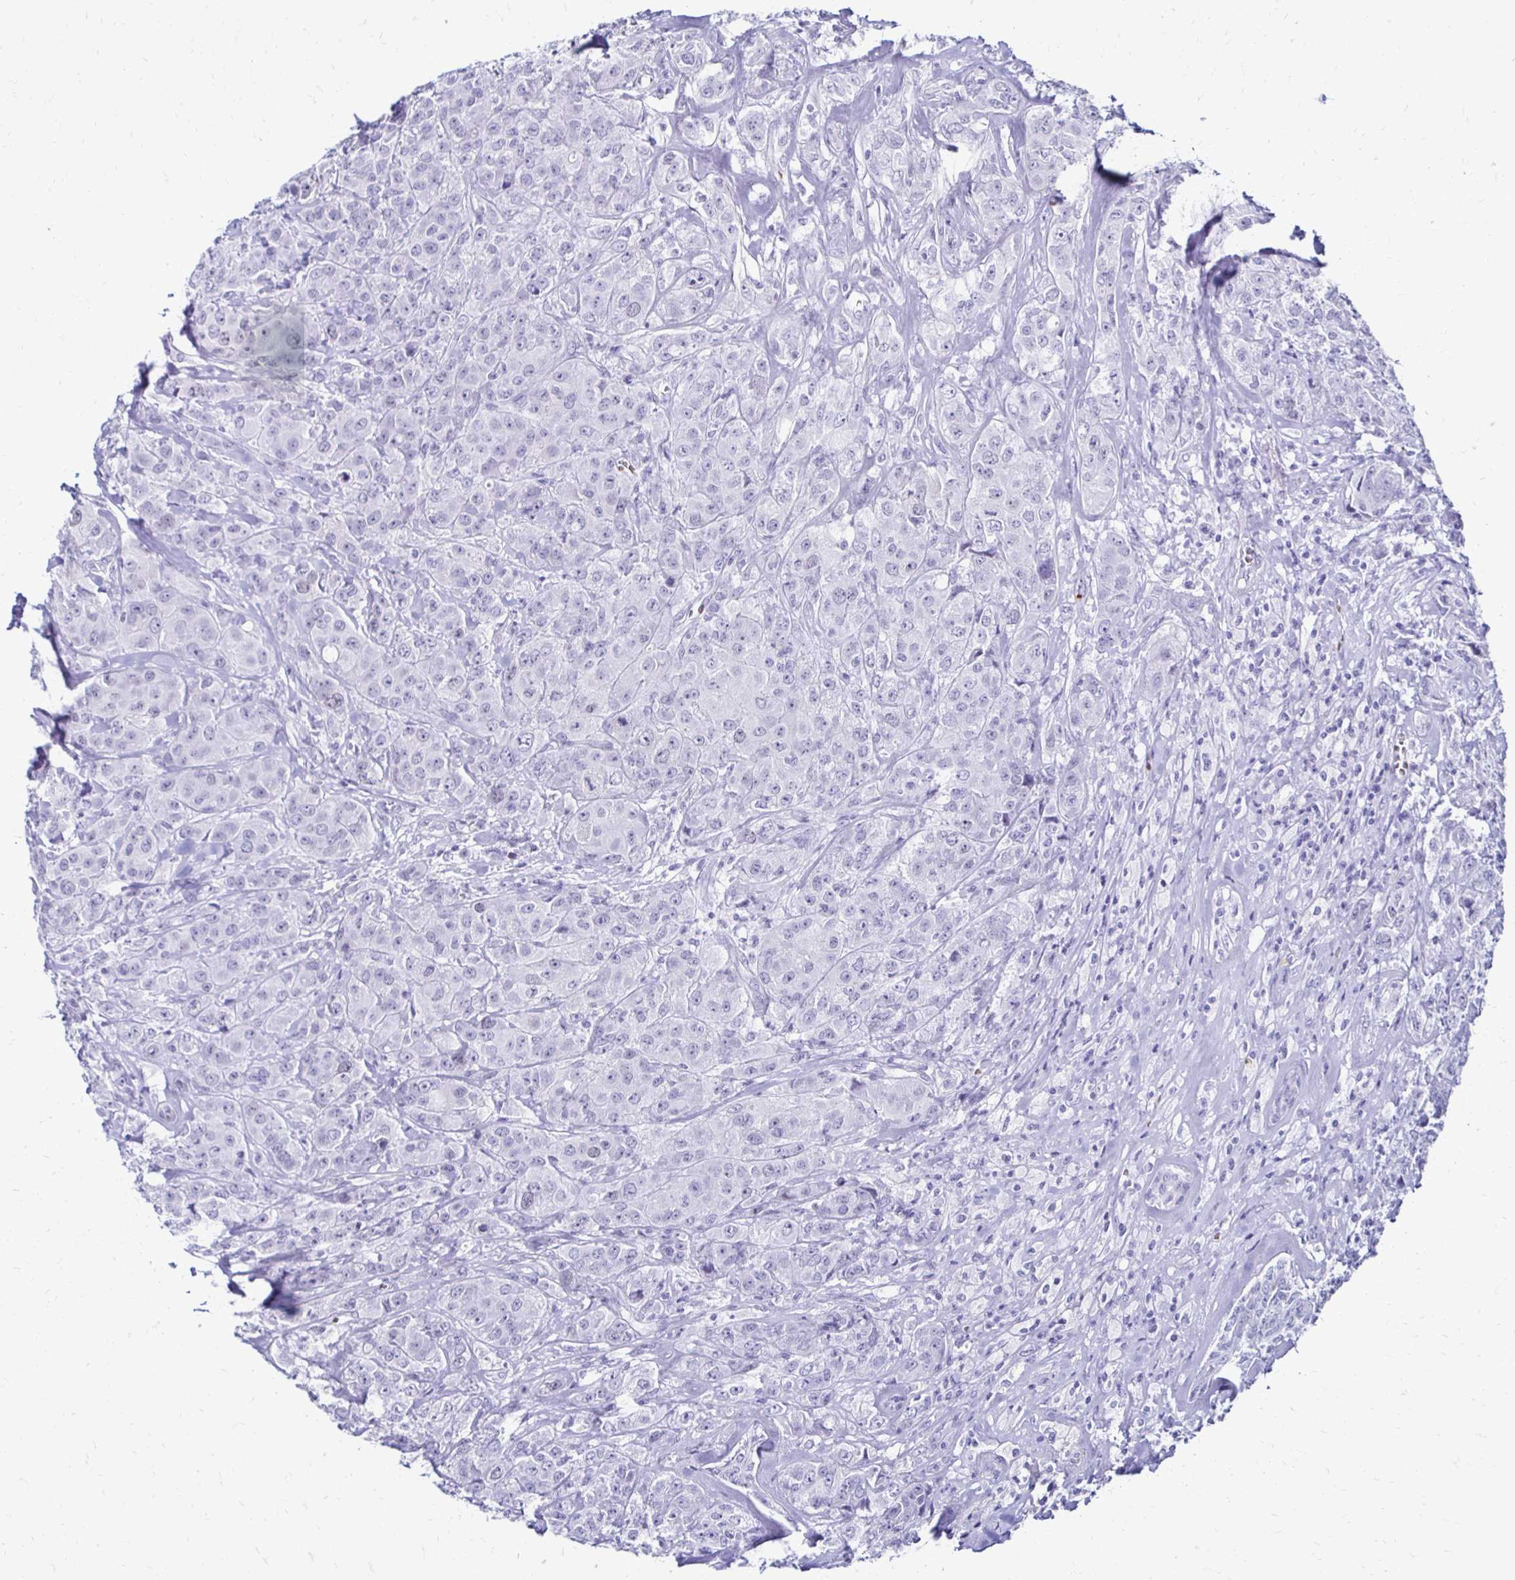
{"staining": {"intensity": "negative", "quantity": "none", "location": "none"}, "tissue": "breast cancer", "cell_type": "Tumor cells", "image_type": "cancer", "snomed": [{"axis": "morphology", "description": "Normal tissue, NOS"}, {"axis": "morphology", "description": "Duct carcinoma"}, {"axis": "topography", "description": "Breast"}], "caption": "A photomicrograph of human breast cancer is negative for staining in tumor cells. (Brightfield microscopy of DAB immunohistochemistry (IHC) at high magnification).", "gene": "RHBDL3", "patient": {"sex": "female", "age": 43}}